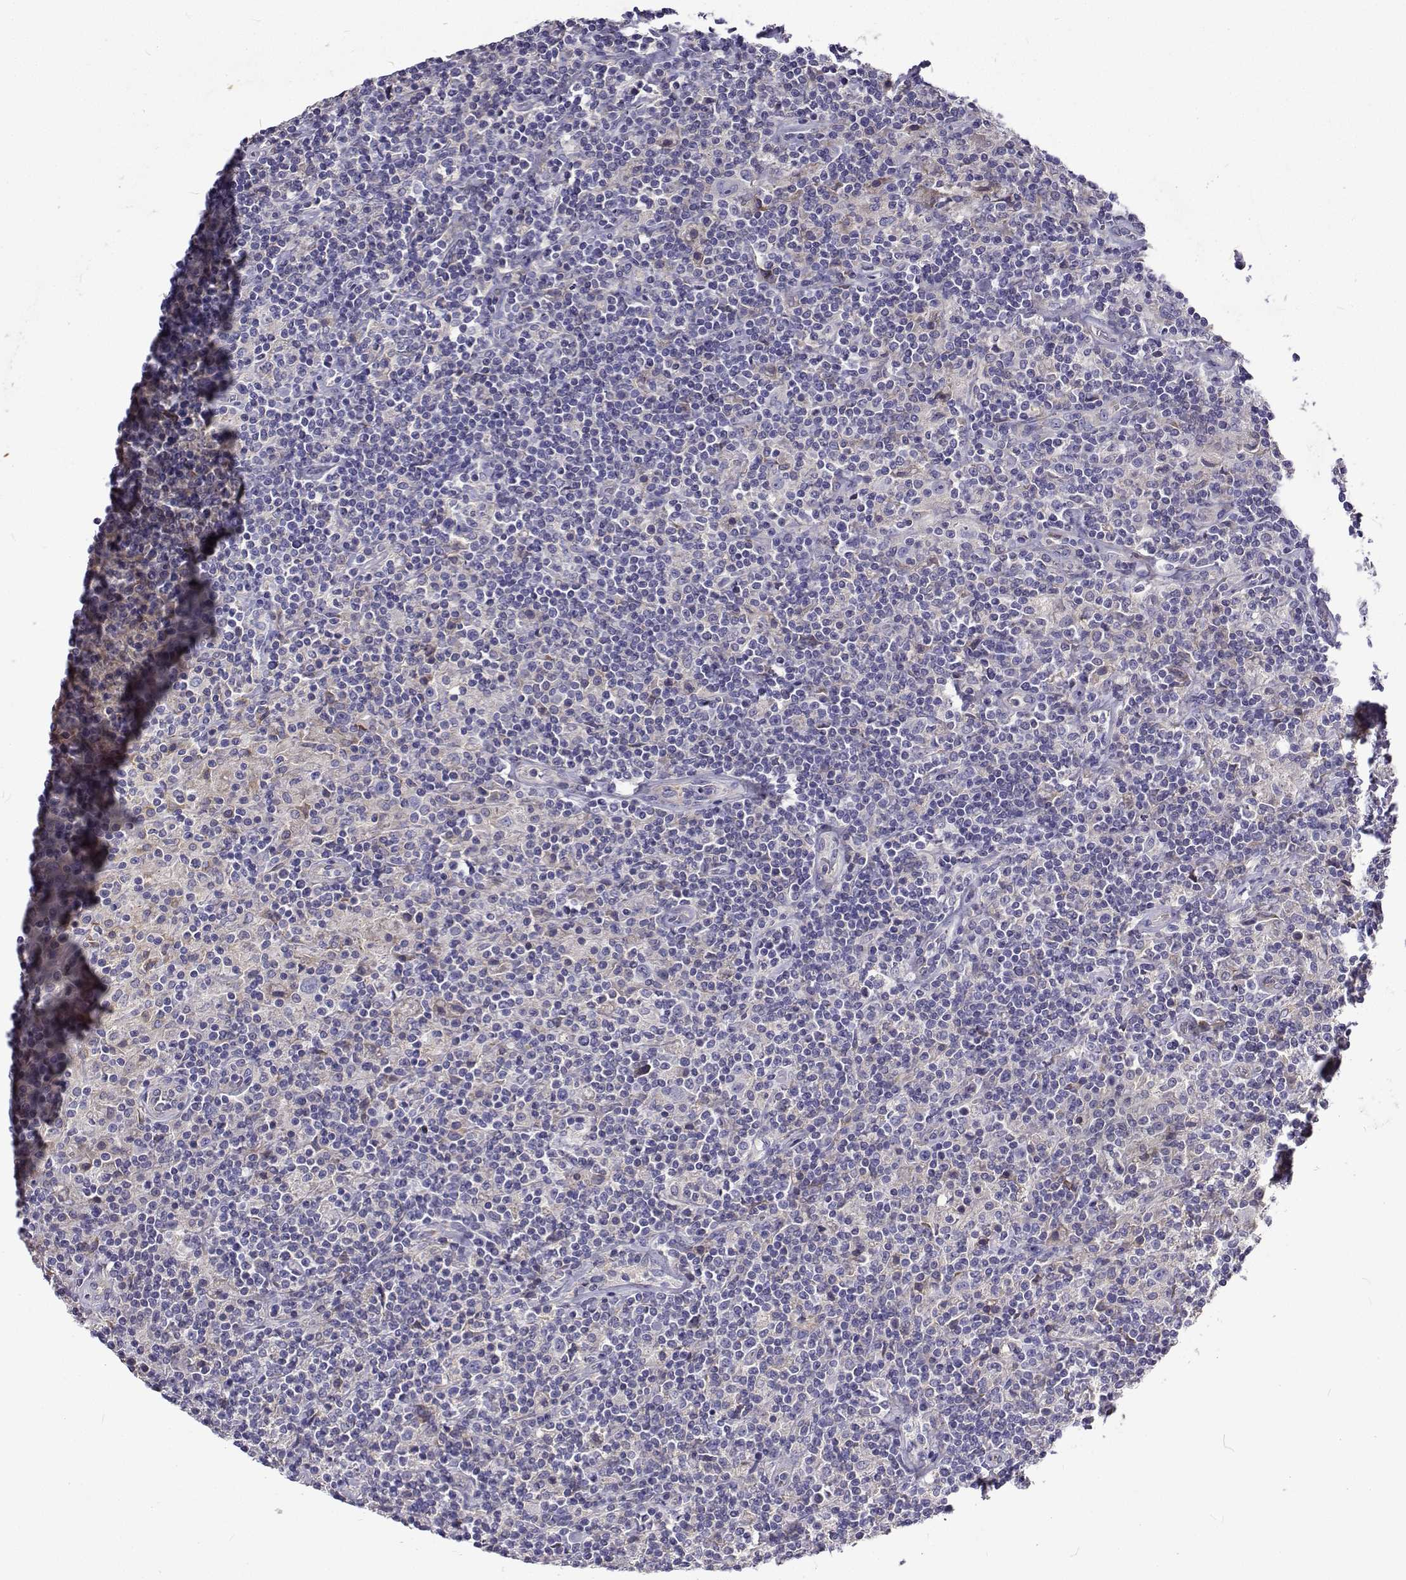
{"staining": {"intensity": "negative", "quantity": "none", "location": "none"}, "tissue": "lymphoma", "cell_type": "Tumor cells", "image_type": "cancer", "snomed": [{"axis": "morphology", "description": "Hodgkin's disease, NOS"}, {"axis": "topography", "description": "Lymph node"}], "caption": "Immunohistochemistry (IHC) of human Hodgkin's disease demonstrates no positivity in tumor cells.", "gene": "LHFPL7", "patient": {"sex": "male", "age": 70}}